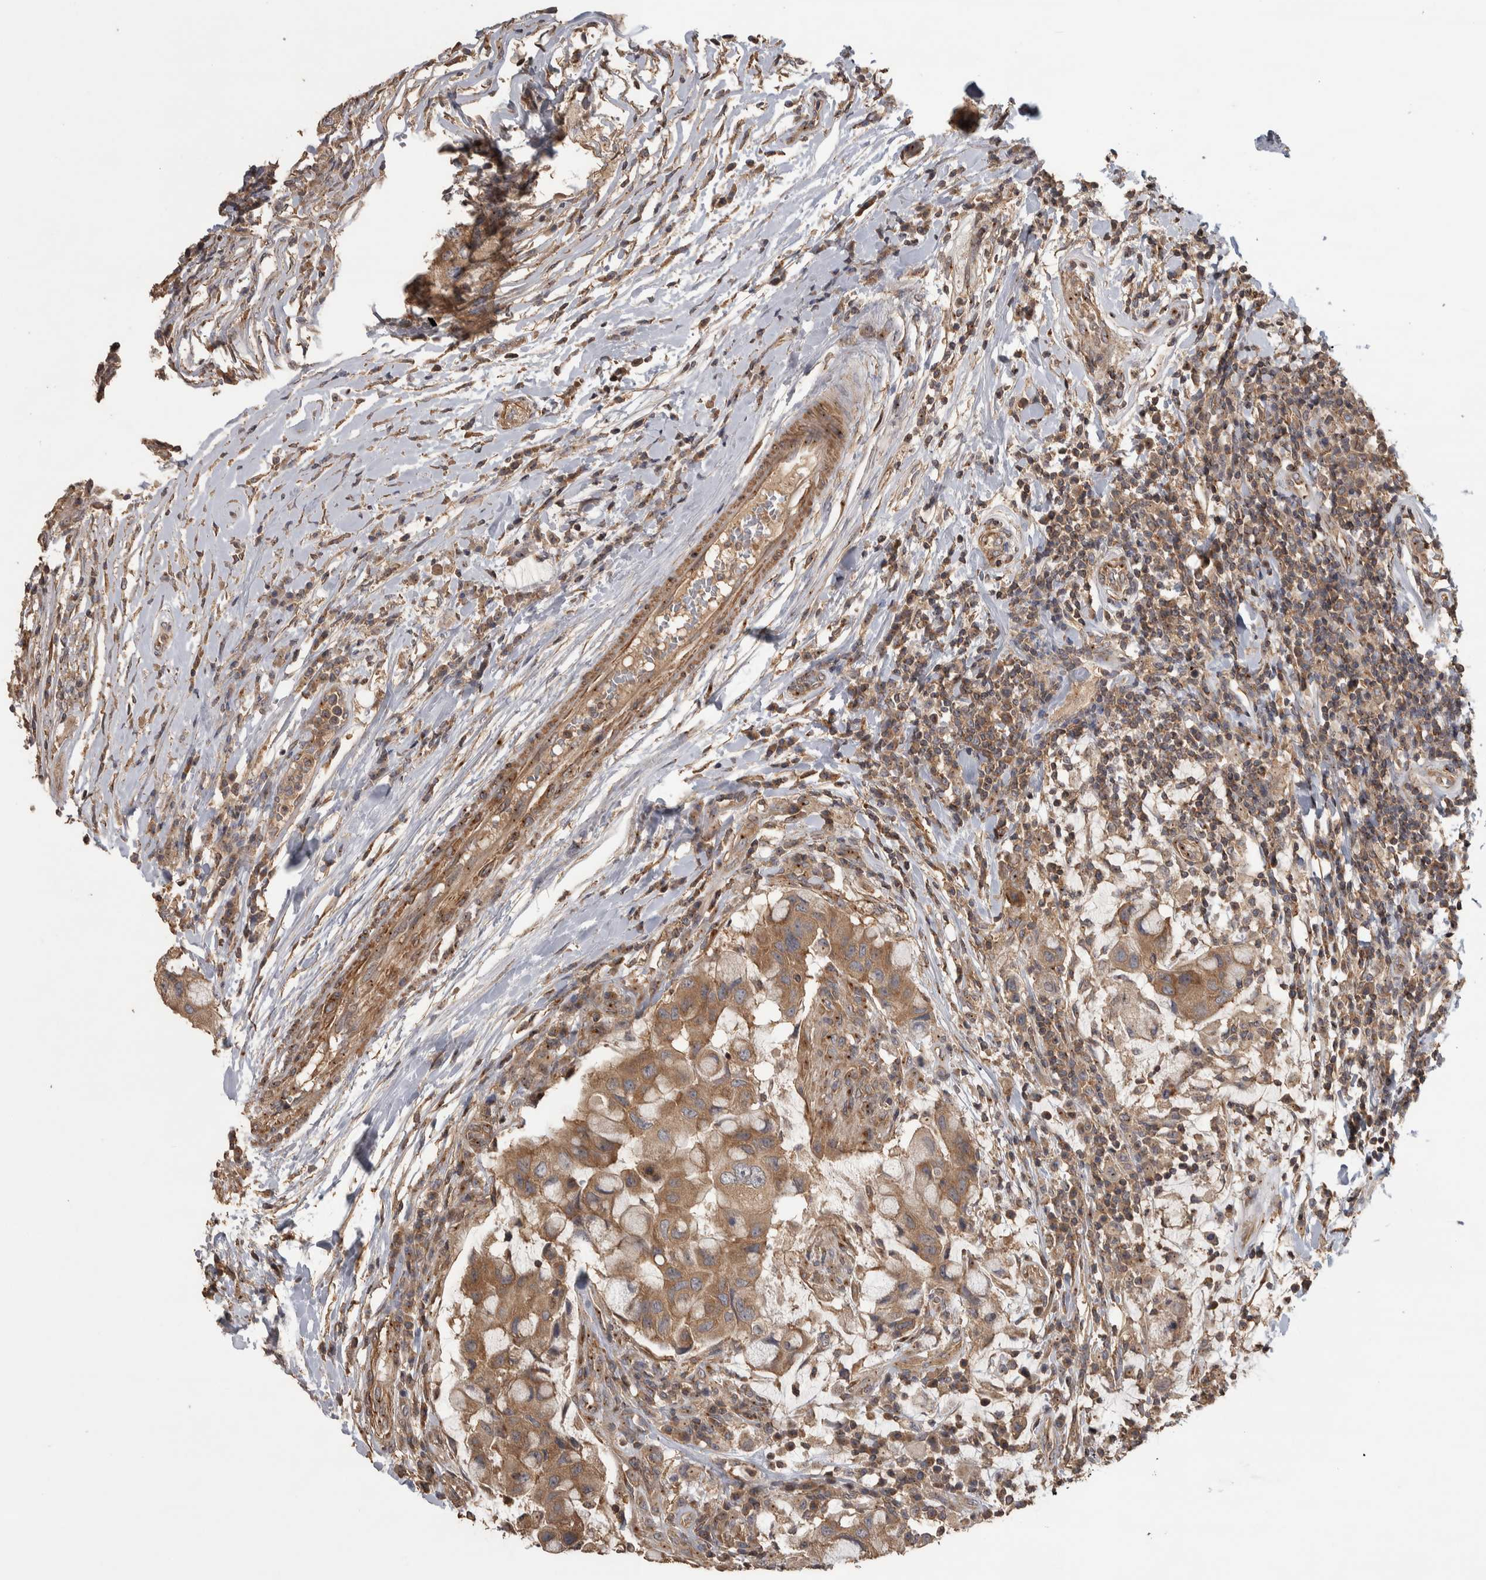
{"staining": {"intensity": "moderate", "quantity": ">75%", "location": "cytoplasmic/membranous"}, "tissue": "breast cancer", "cell_type": "Tumor cells", "image_type": "cancer", "snomed": [{"axis": "morphology", "description": "Duct carcinoma"}, {"axis": "topography", "description": "Breast"}], "caption": "A photomicrograph of breast intraductal carcinoma stained for a protein shows moderate cytoplasmic/membranous brown staining in tumor cells.", "gene": "IFRD1", "patient": {"sex": "female", "age": 27}}